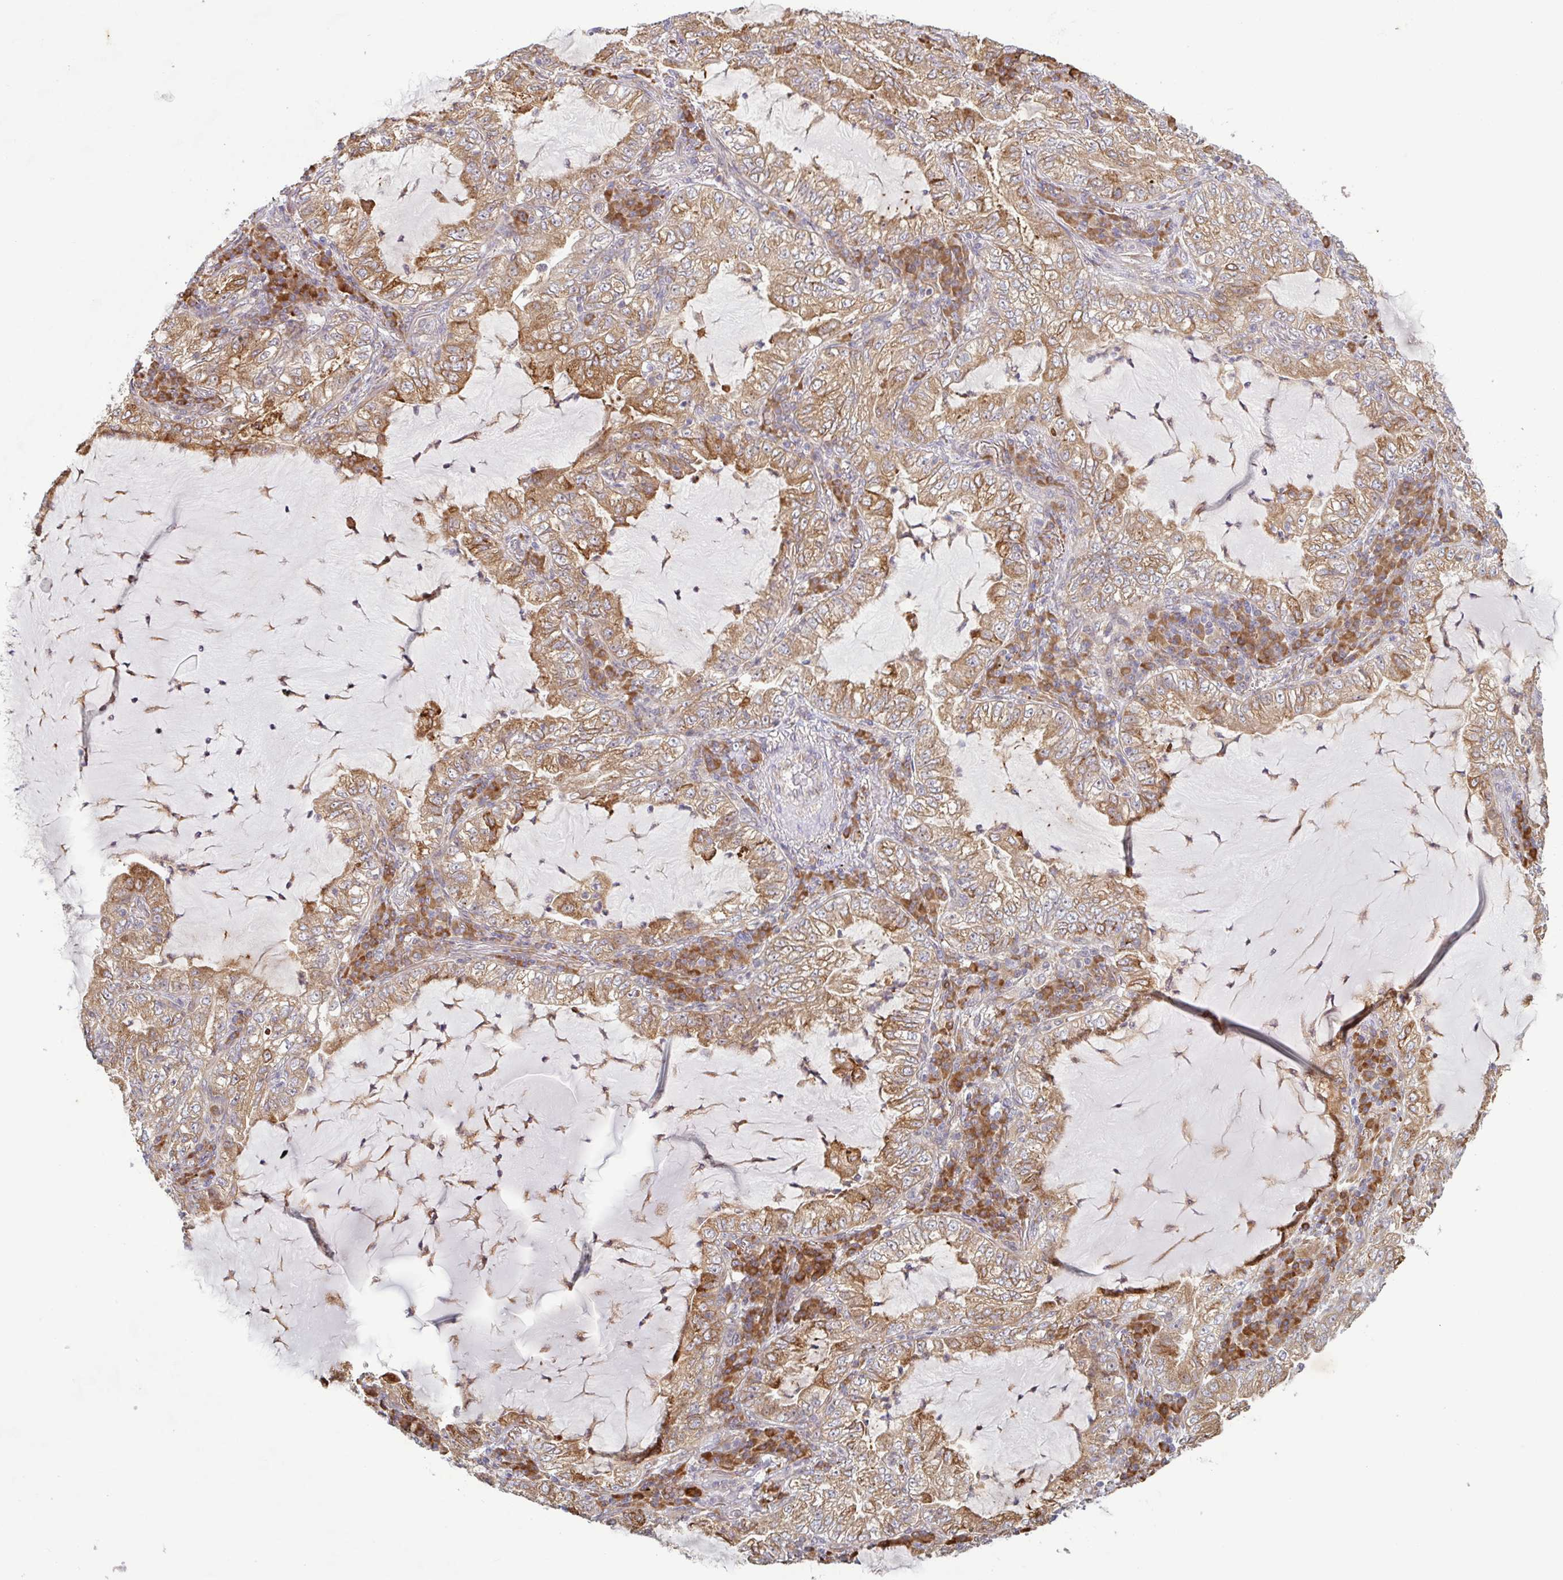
{"staining": {"intensity": "moderate", "quantity": ">75%", "location": "cytoplasmic/membranous"}, "tissue": "lung cancer", "cell_type": "Tumor cells", "image_type": "cancer", "snomed": [{"axis": "morphology", "description": "Adenocarcinoma, NOS"}, {"axis": "topography", "description": "Lung"}], "caption": "Immunohistochemical staining of human lung cancer demonstrates medium levels of moderate cytoplasmic/membranous protein staining in approximately >75% of tumor cells.", "gene": "RIT1", "patient": {"sex": "female", "age": 73}}